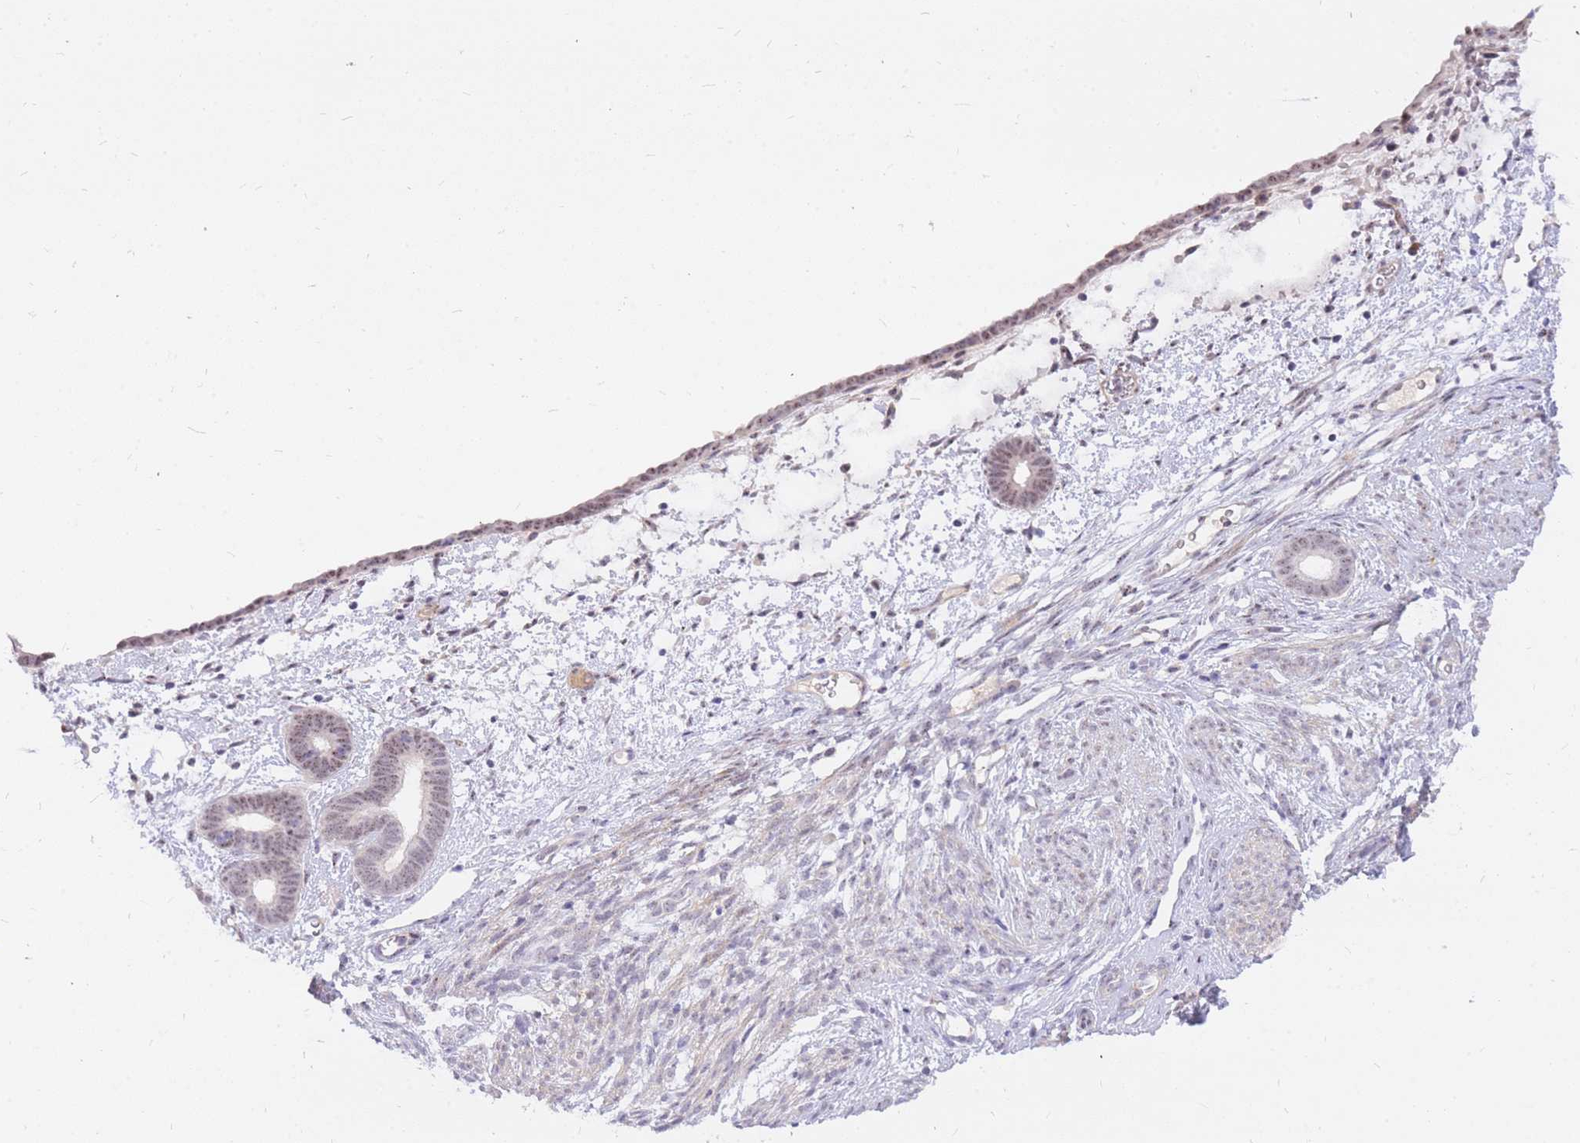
{"staining": {"intensity": "negative", "quantity": "none", "location": "none"}, "tissue": "endometrium", "cell_type": "Cells in endometrial stroma", "image_type": "normal", "snomed": [{"axis": "morphology", "description": "Normal tissue, NOS"}, {"axis": "morphology", "description": "Adenocarcinoma, NOS"}, {"axis": "topography", "description": "Endometrium"}], "caption": "IHC histopathology image of benign endometrium: endometrium stained with DAB exhibits no significant protein staining in cells in endometrial stroma. Brightfield microscopy of immunohistochemistry (IHC) stained with DAB (3,3'-diaminobenzidine) (brown) and hematoxylin (blue), captured at high magnification.", "gene": "TLE2", "patient": {"sex": "female", "age": 57}}